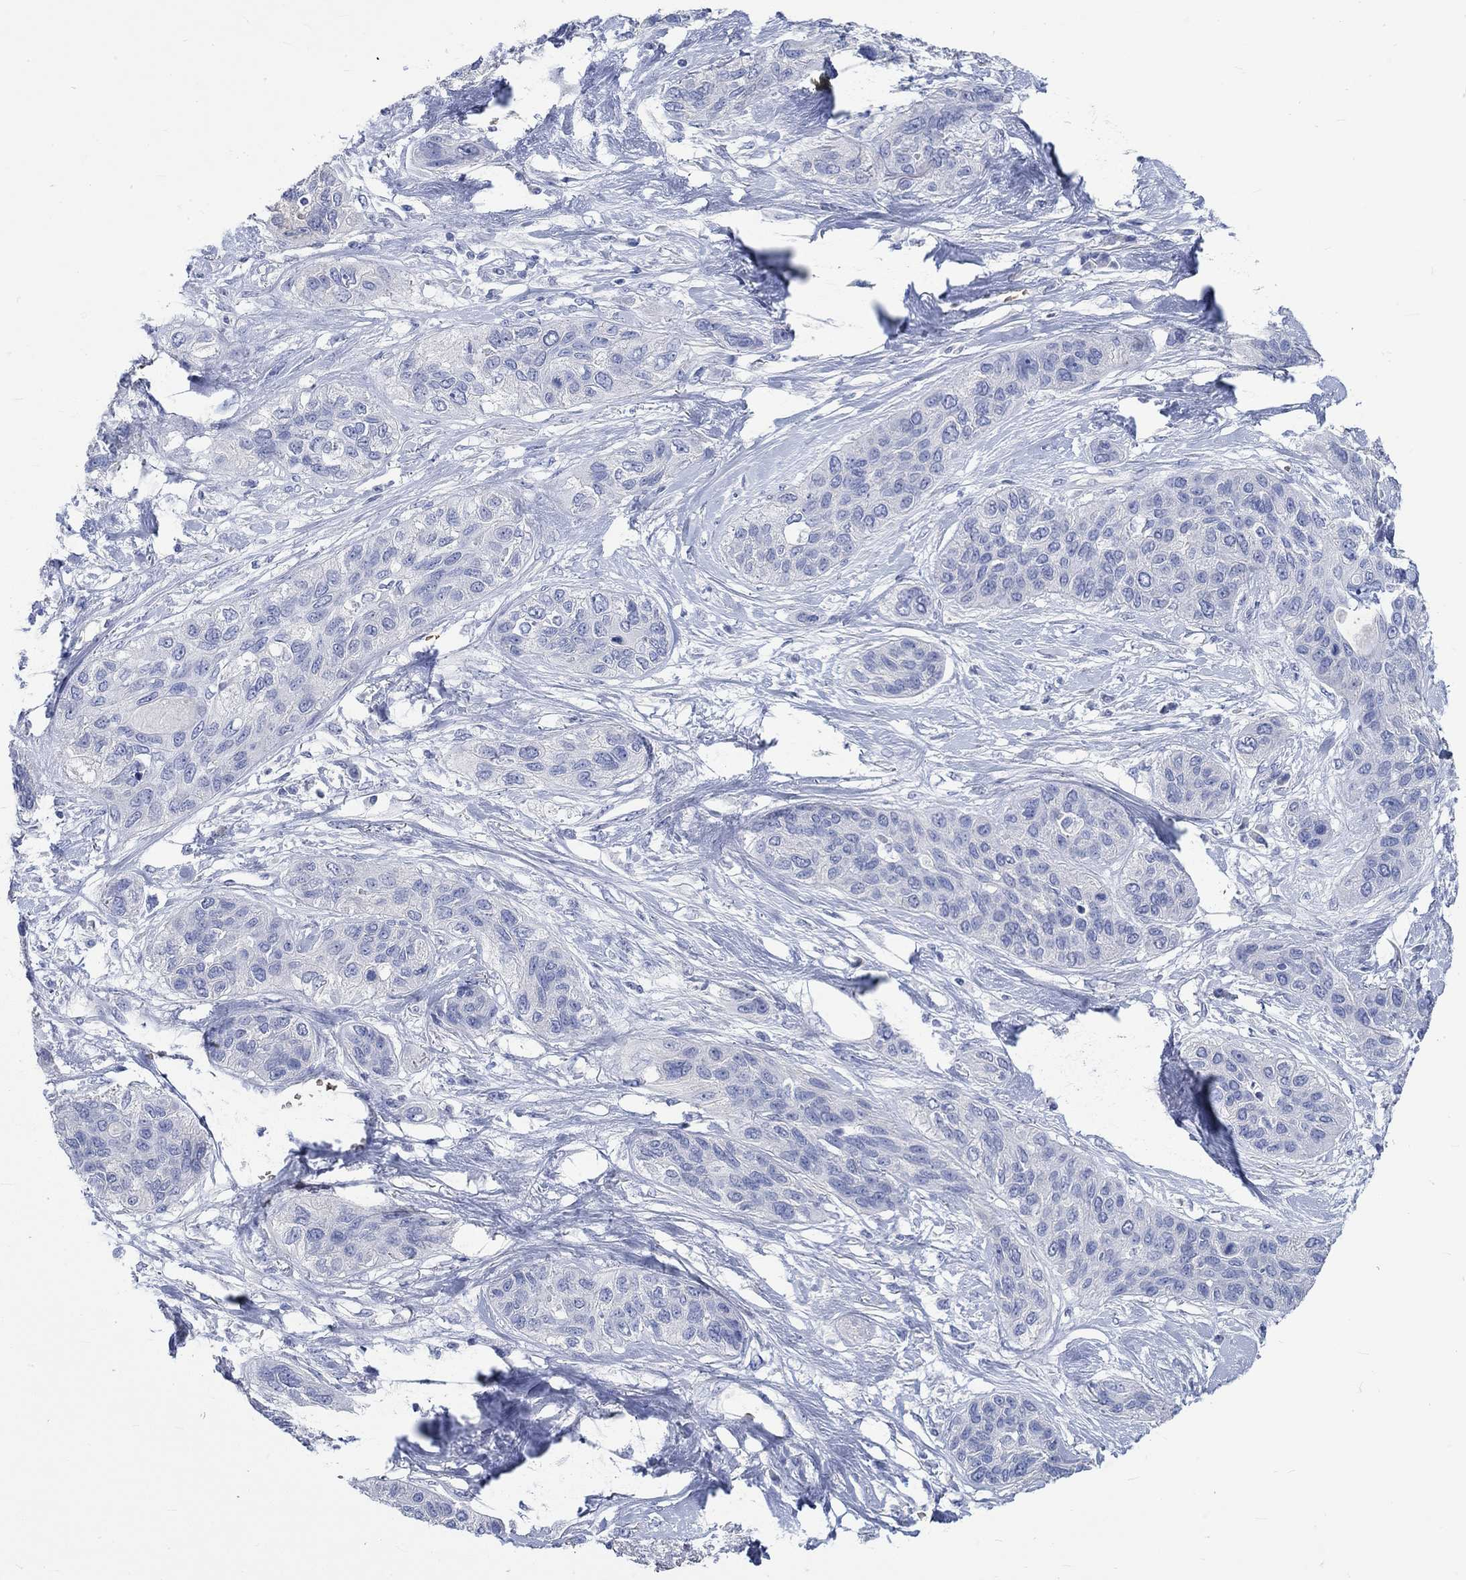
{"staining": {"intensity": "negative", "quantity": "none", "location": "none"}, "tissue": "lung cancer", "cell_type": "Tumor cells", "image_type": "cancer", "snomed": [{"axis": "morphology", "description": "Squamous cell carcinoma, NOS"}, {"axis": "topography", "description": "Lung"}], "caption": "A histopathology image of human squamous cell carcinoma (lung) is negative for staining in tumor cells.", "gene": "KCNA1", "patient": {"sex": "female", "age": 70}}